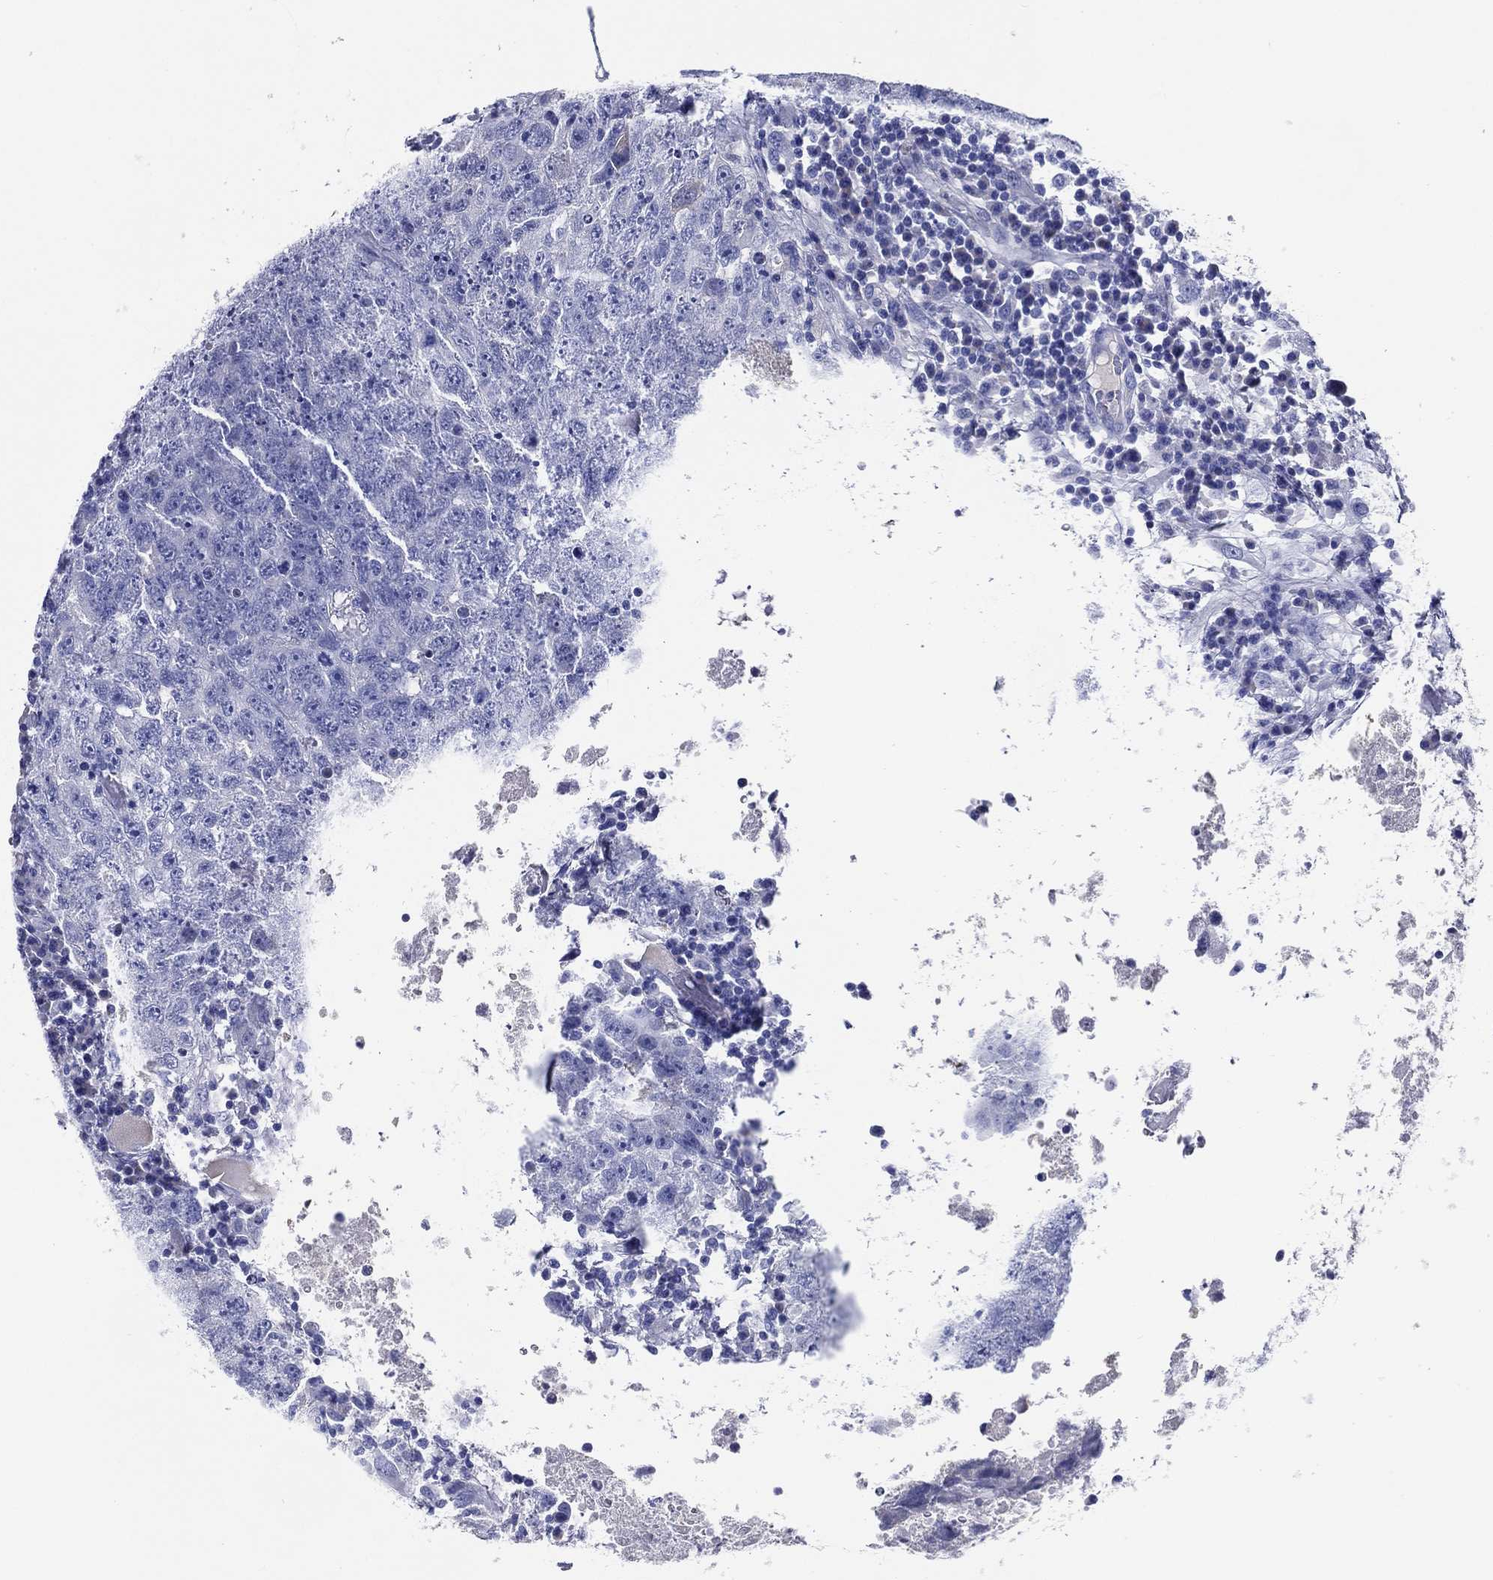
{"staining": {"intensity": "negative", "quantity": "none", "location": "none"}, "tissue": "testis cancer", "cell_type": "Tumor cells", "image_type": "cancer", "snomed": [{"axis": "morphology", "description": "Necrosis, NOS"}, {"axis": "morphology", "description": "Carcinoma, Embryonal, NOS"}, {"axis": "topography", "description": "Testis"}], "caption": "A micrograph of testis embryonal carcinoma stained for a protein reveals no brown staining in tumor cells.", "gene": "ACE2", "patient": {"sex": "male", "age": 19}}